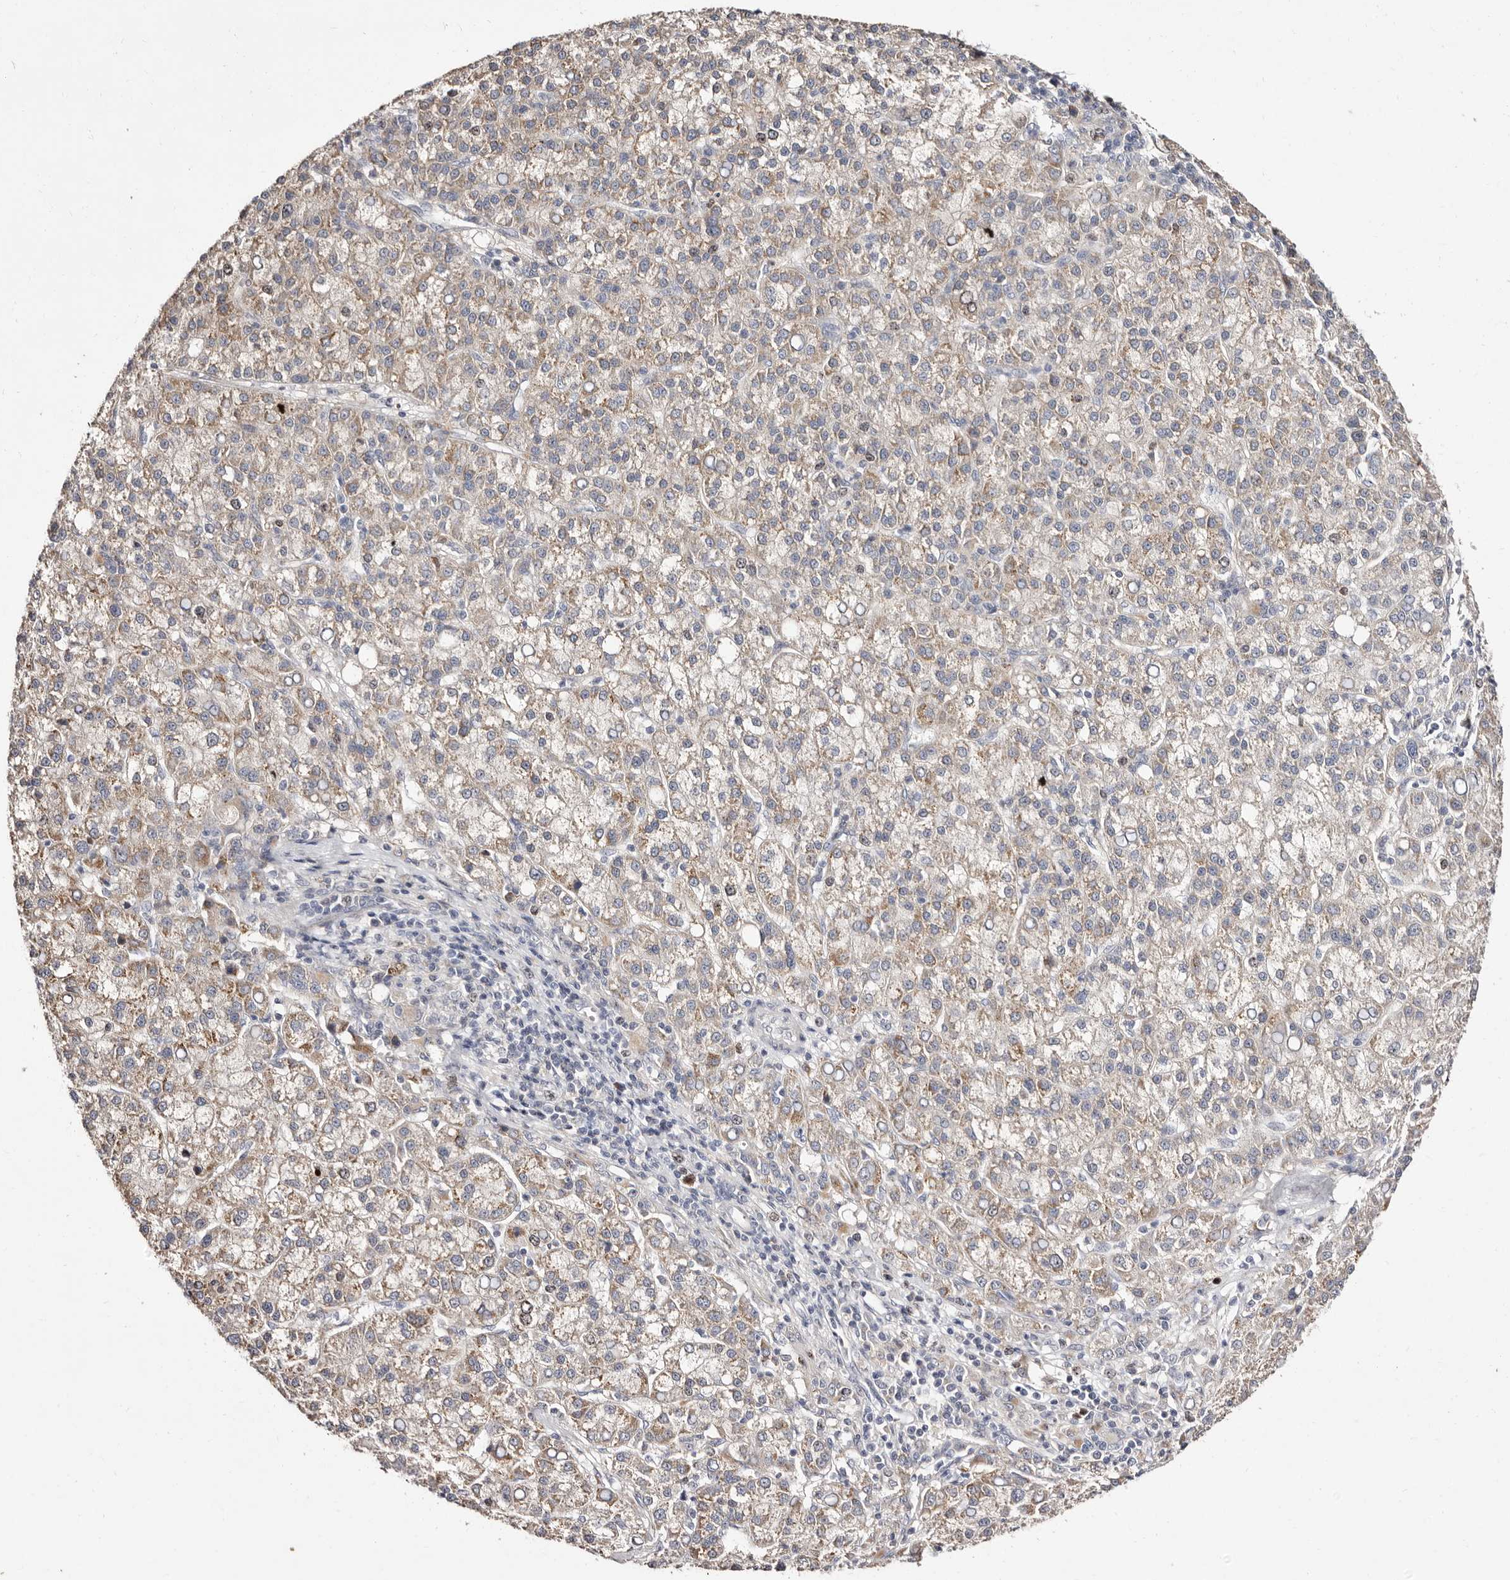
{"staining": {"intensity": "weak", "quantity": ">75%", "location": "cytoplasmic/membranous"}, "tissue": "liver cancer", "cell_type": "Tumor cells", "image_type": "cancer", "snomed": [{"axis": "morphology", "description": "Carcinoma, Hepatocellular, NOS"}, {"axis": "topography", "description": "Liver"}], "caption": "Liver cancer stained with a brown dye shows weak cytoplasmic/membranous positive staining in approximately >75% of tumor cells.", "gene": "CDCA8", "patient": {"sex": "female", "age": 58}}